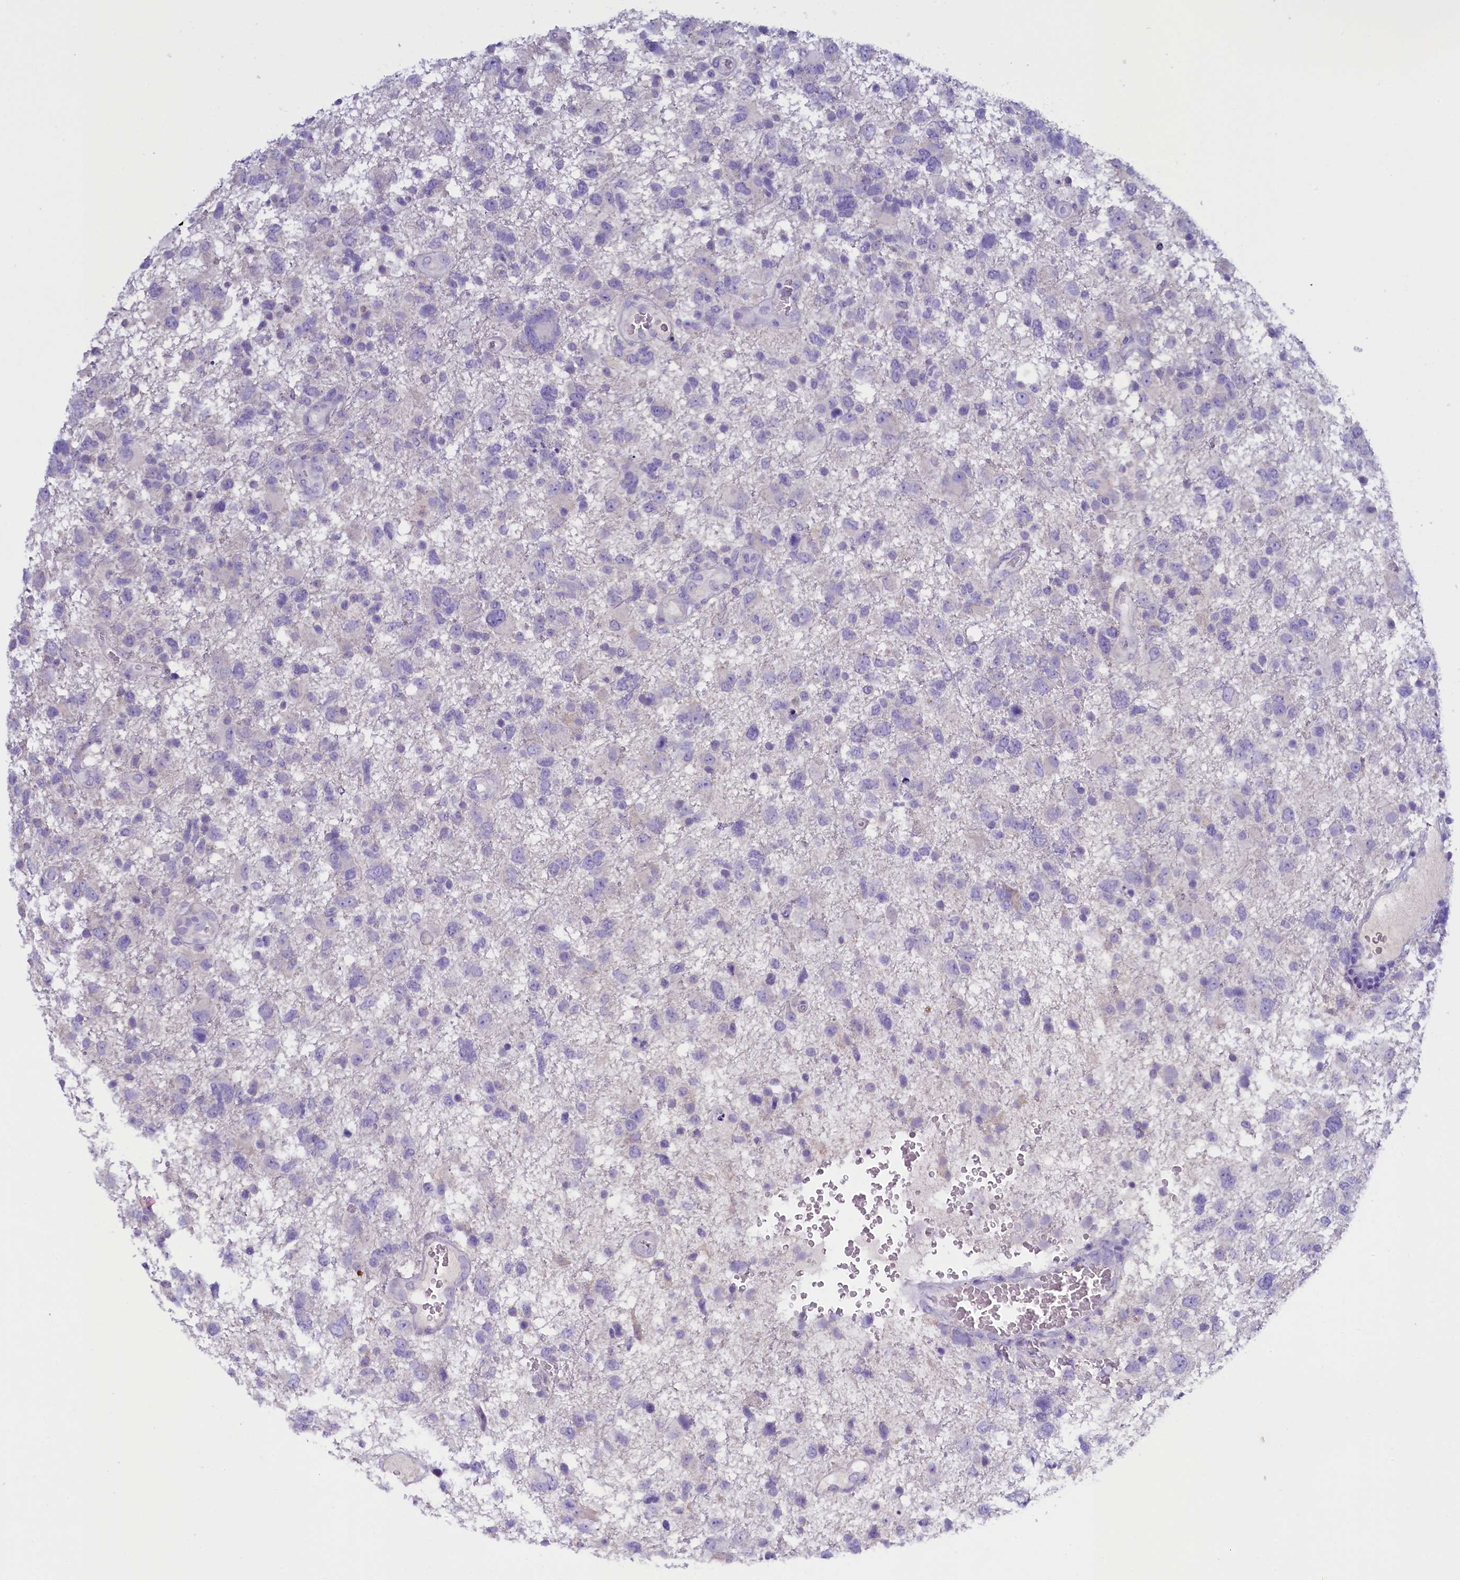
{"staining": {"intensity": "negative", "quantity": "none", "location": "none"}, "tissue": "glioma", "cell_type": "Tumor cells", "image_type": "cancer", "snomed": [{"axis": "morphology", "description": "Glioma, malignant, High grade"}, {"axis": "topography", "description": "Brain"}], "caption": "IHC image of neoplastic tissue: high-grade glioma (malignant) stained with DAB (3,3'-diaminobenzidine) demonstrates no significant protein positivity in tumor cells. Brightfield microscopy of immunohistochemistry (IHC) stained with DAB (brown) and hematoxylin (blue), captured at high magnification.", "gene": "RTTN", "patient": {"sex": "male", "age": 61}}